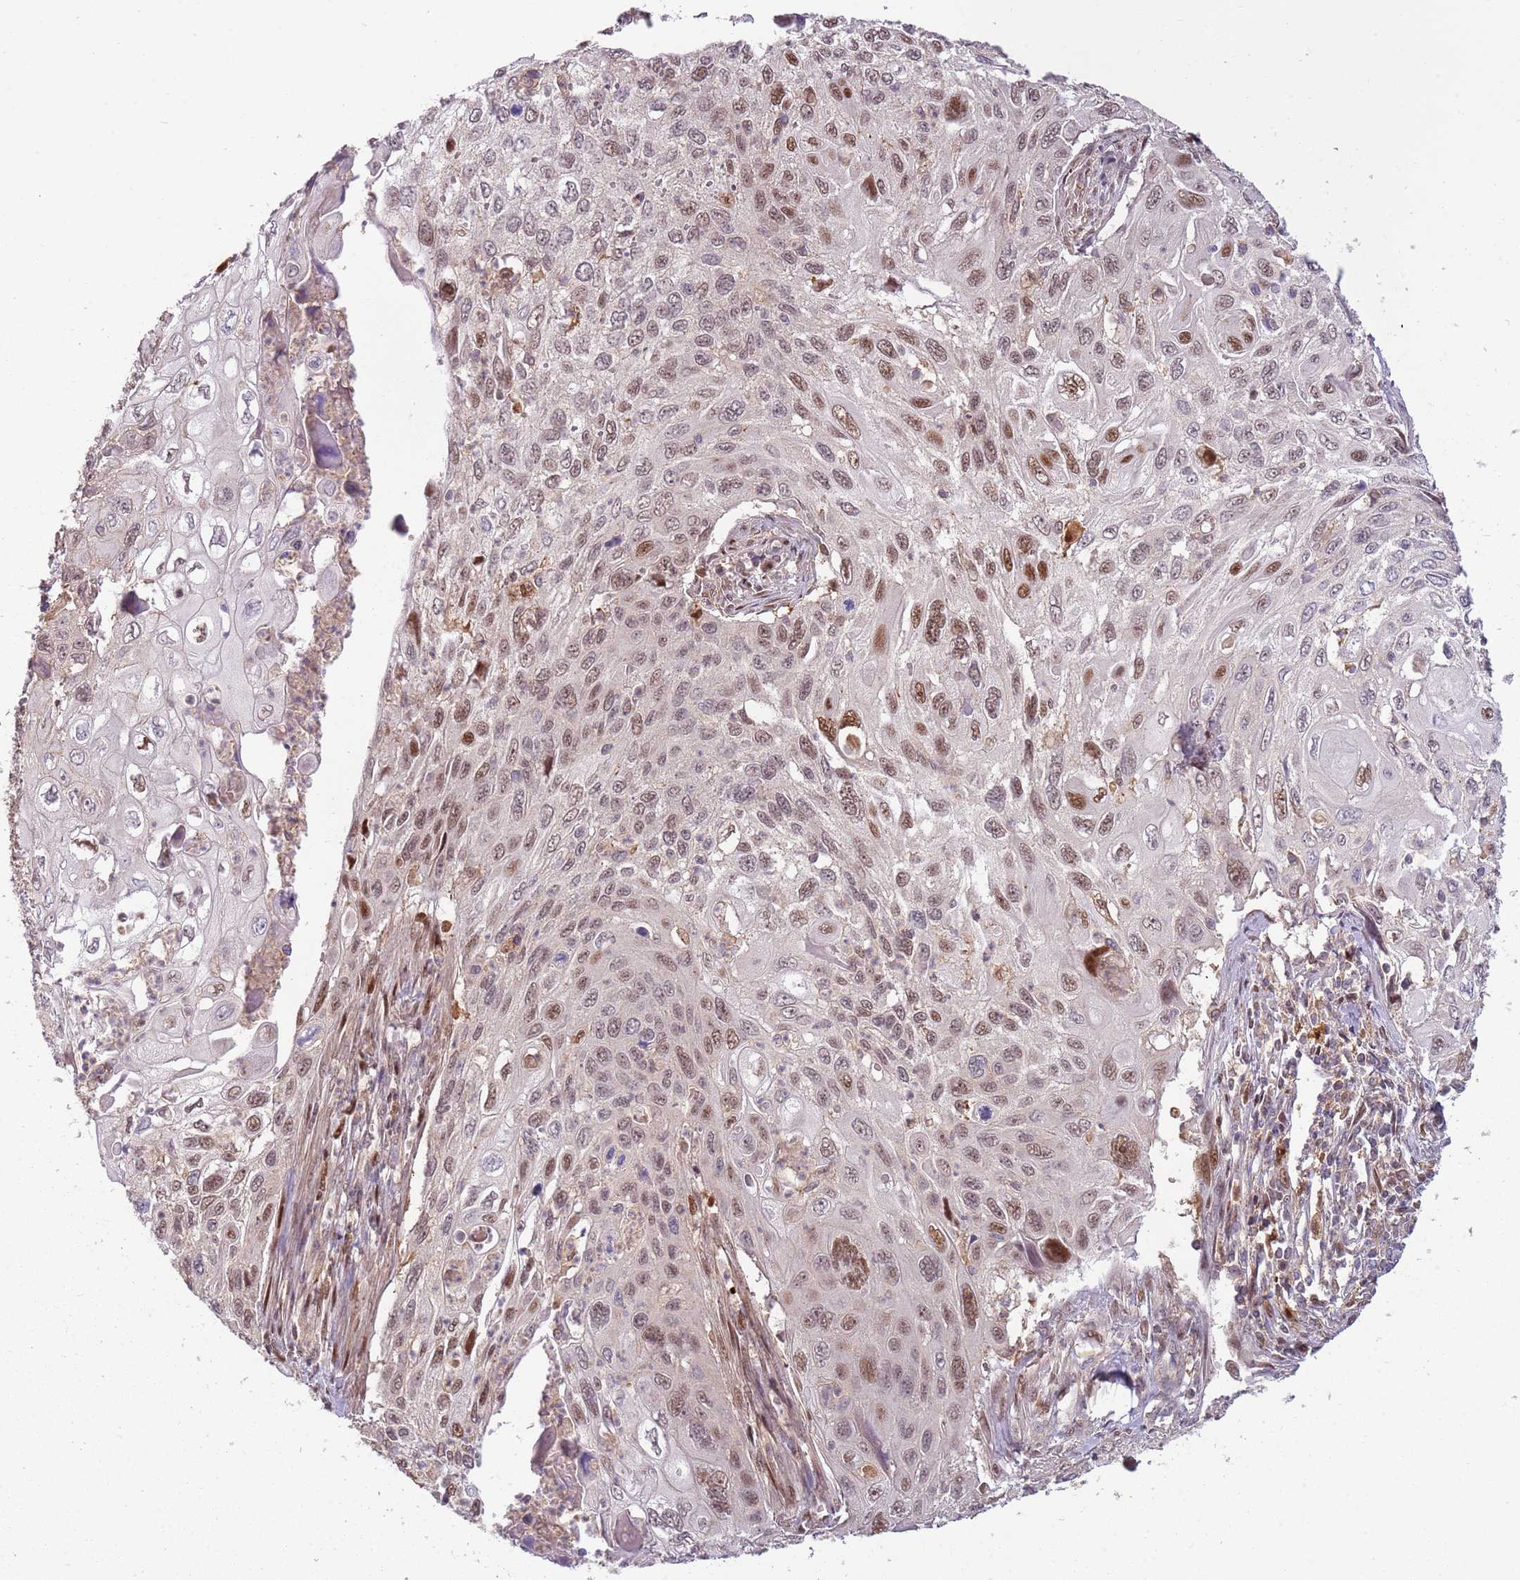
{"staining": {"intensity": "moderate", "quantity": ">75%", "location": "nuclear"}, "tissue": "cervical cancer", "cell_type": "Tumor cells", "image_type": "cancer", "snomed": [{"axis": "morphology", "description": "Squamous cell carcinoma, NOS"}, {"axis": "topography", "description": "Cervix"}], "caption": "Immunohistochemistry (IHC) staining of cervical cancer, which shows medium levels of moderate nuclear positivity in about >75% of tumor cells indicating moderate nuclear protein positivity. The staining was performed using DAB (brown) for protein detection and nuclei were counterstained in hematoxylin (blue).", "gene": "GSTO2", "patient": {"sex": "female", "age": 70}}